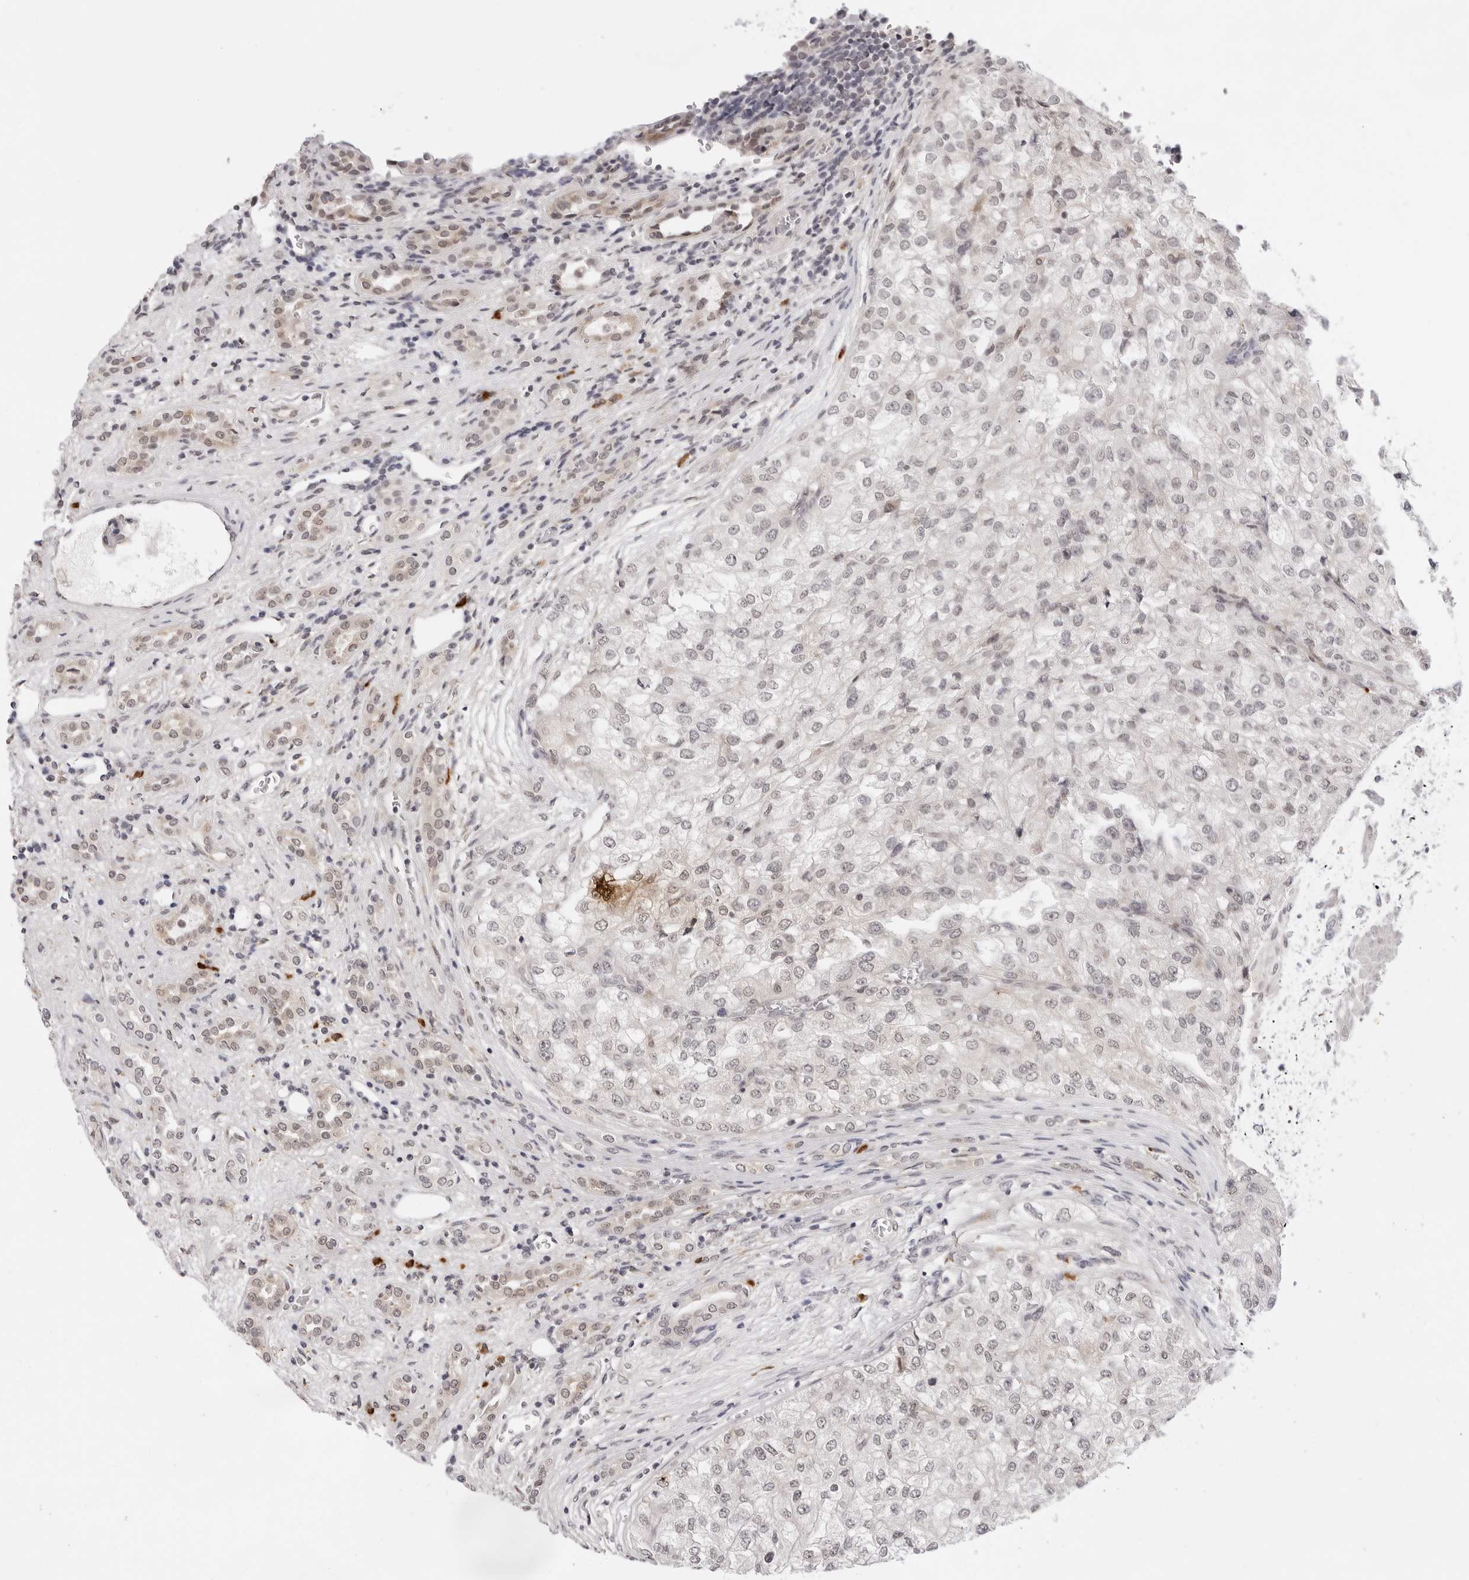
{"staining": {"intensity": "negative", "quantity": "none", "location": "none"}, "tissue": "renal cancer", "cell_type": "Tumor cells", "image_type": "cancer", "snomed": [{"axis": "morphology", "description": "Adenocarcinoma, NOS"}, {"axis": "topography", "description": "Kidney"}], "caption": "An immunohistochemistry image of renal cancer is shown. There is no staining in tumor cells of renal cancer.", "gene": "IL17RA", "patient": {"sex": "female", "age": 54}}